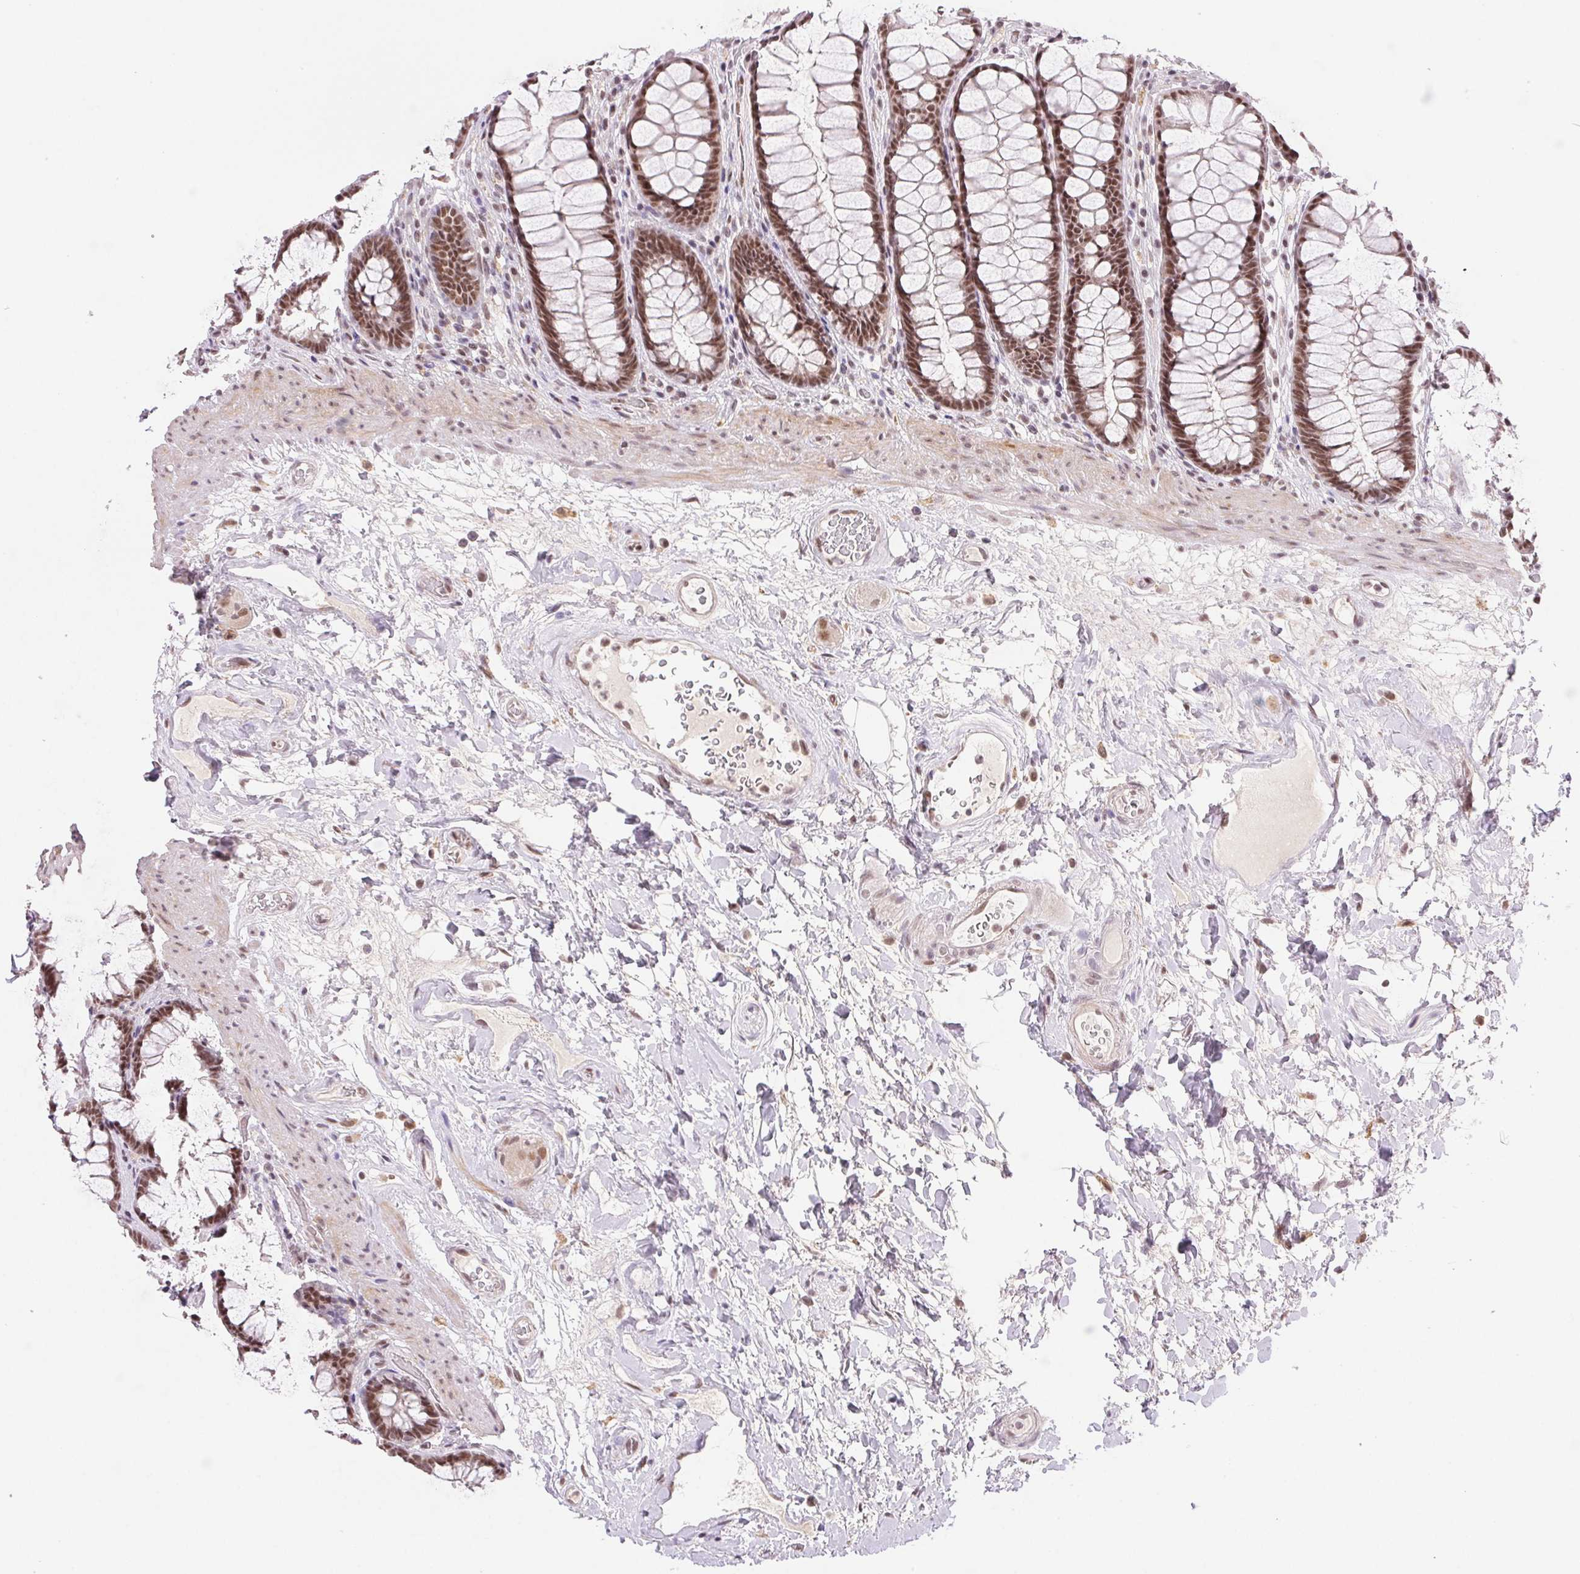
{"staining": {"intensity": "moderate", "quantity": ">75%", "location": "nuclear"}, "tissue": "rectum", "cell_type": "Glandular cells", "image_type": "normal", "snomed": [{"axis": "morphology", "description": "Normal tissue, NOS"}, {"axis": "topography", "description": "Rectum"}], "caption": "IHC staining of benign rectum, which shows medium levels of moderate nuclear positivity in about >75% of glandular cells indicating moderate nuclear protein positivity. The staining was performed using DAB (brown) for protein detection and nuclei were counterstained in hematoxylin (blue).", "gene": "PRPF18", "patient": {"sex": "male", "age": 72}}